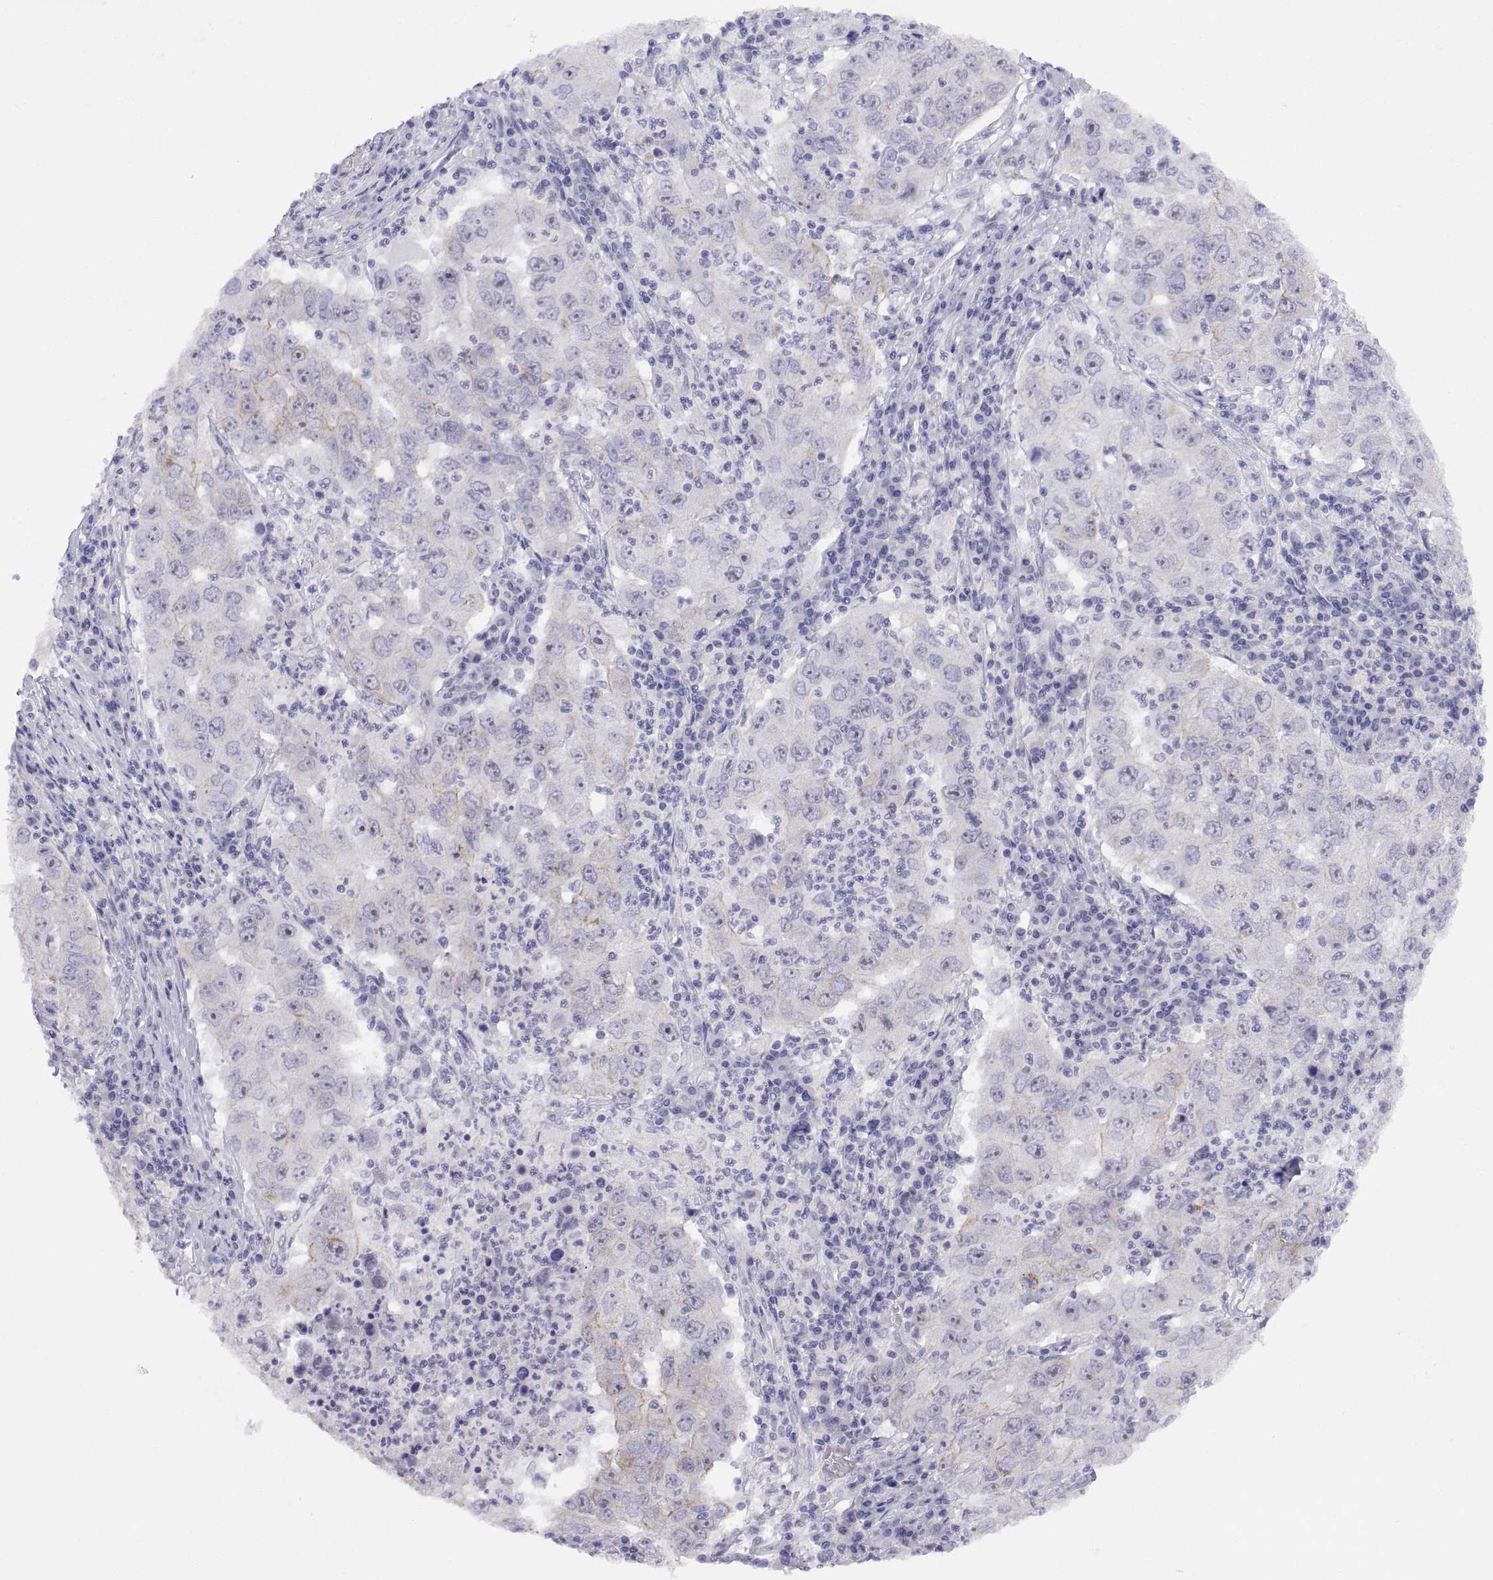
{"staining": {"intensity": "negative", "quantity": "none", "location": "none"}, "tissue": "lung cancer", "cell_type": "Tumor cells", "image_type": "cancer", "snomed": [{"axis": "morphology", "description": "Adenocarcinoma, NOS"}, {"axis": "topography", "description": "Lung"}], "caption": "Lung cancer was stained to show a protein in brown. There is no significant expression in tumor cells.", "gene": "VSX2", "patient": {"sex": "male", "age": 73}}